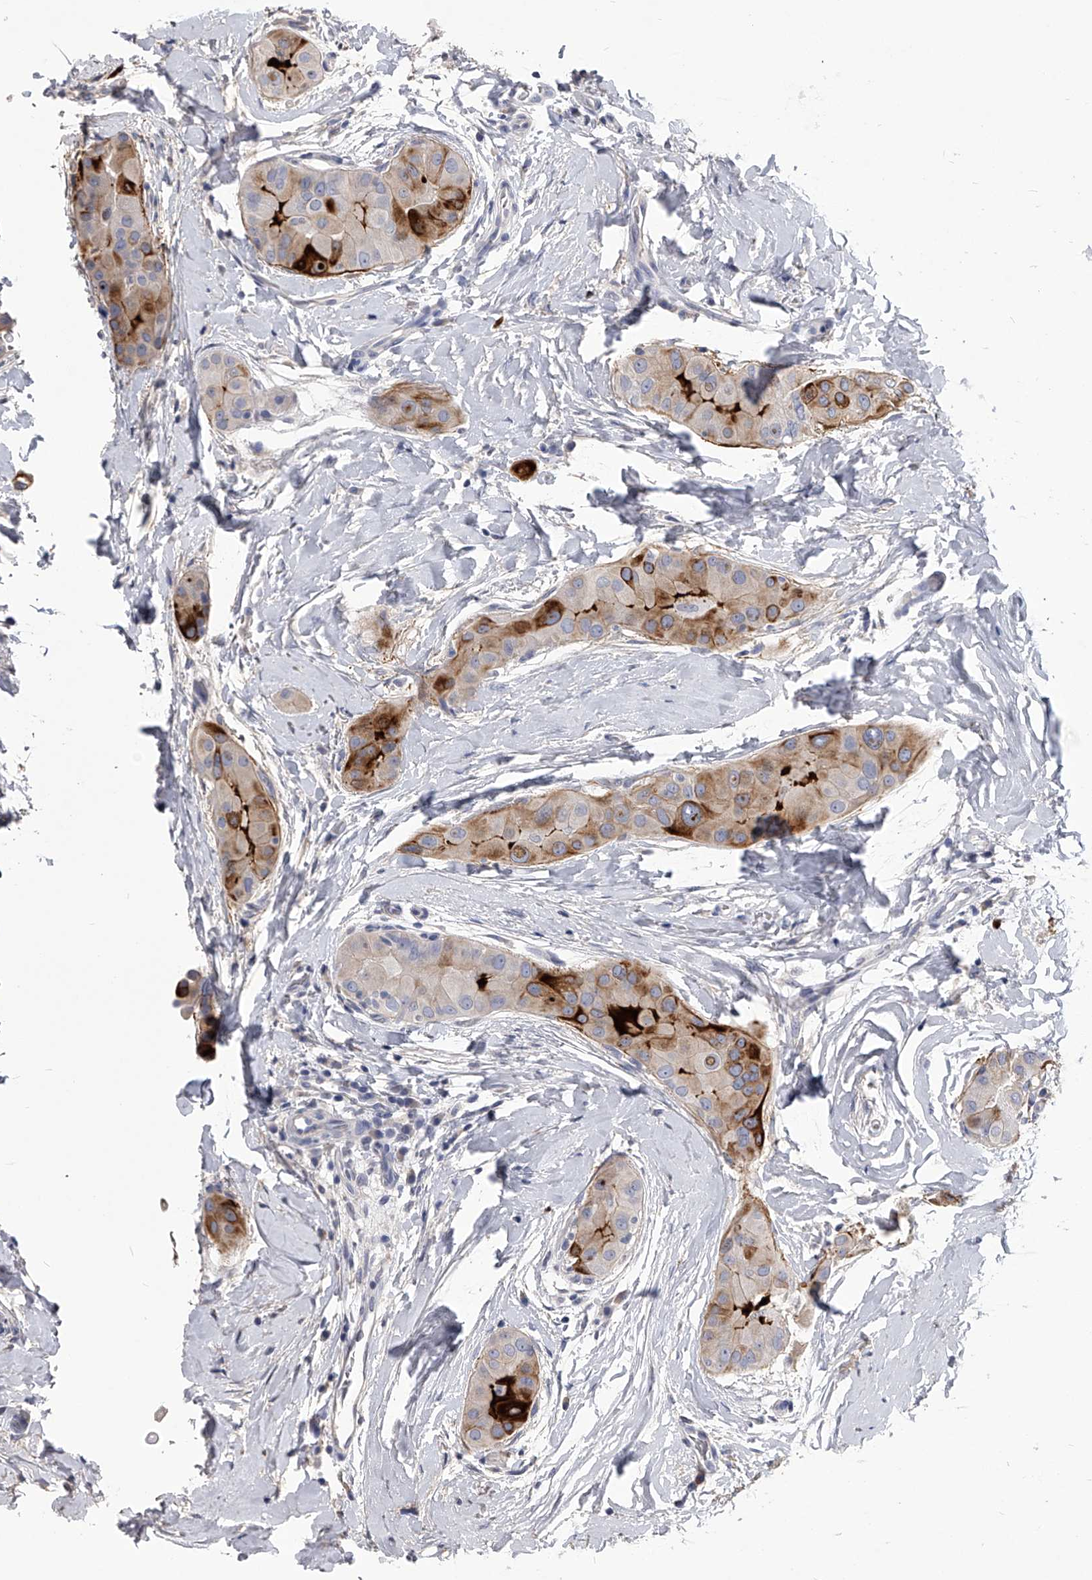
{"staining": {"intensity": "strong", "quantity": "25%-75%", "location": "cytoplasmic/membranous"}, "tissue": "thyroid cancer", "cell_type": "Tumor cells", "image_type": "cancer", "snomed": [{"axis": "morphology", "description": "Papillary adenocarcinoma, NOS"}, {"axis": "topography", "description": "Thyroid gland"}], "caption": "Strong cytoplasmic/membranous expression is present in approximately 25%-75% of tumor cells in thyroid cancer.", "gene": "MDN1", "patient": {"sex": "male", "age": 33}}